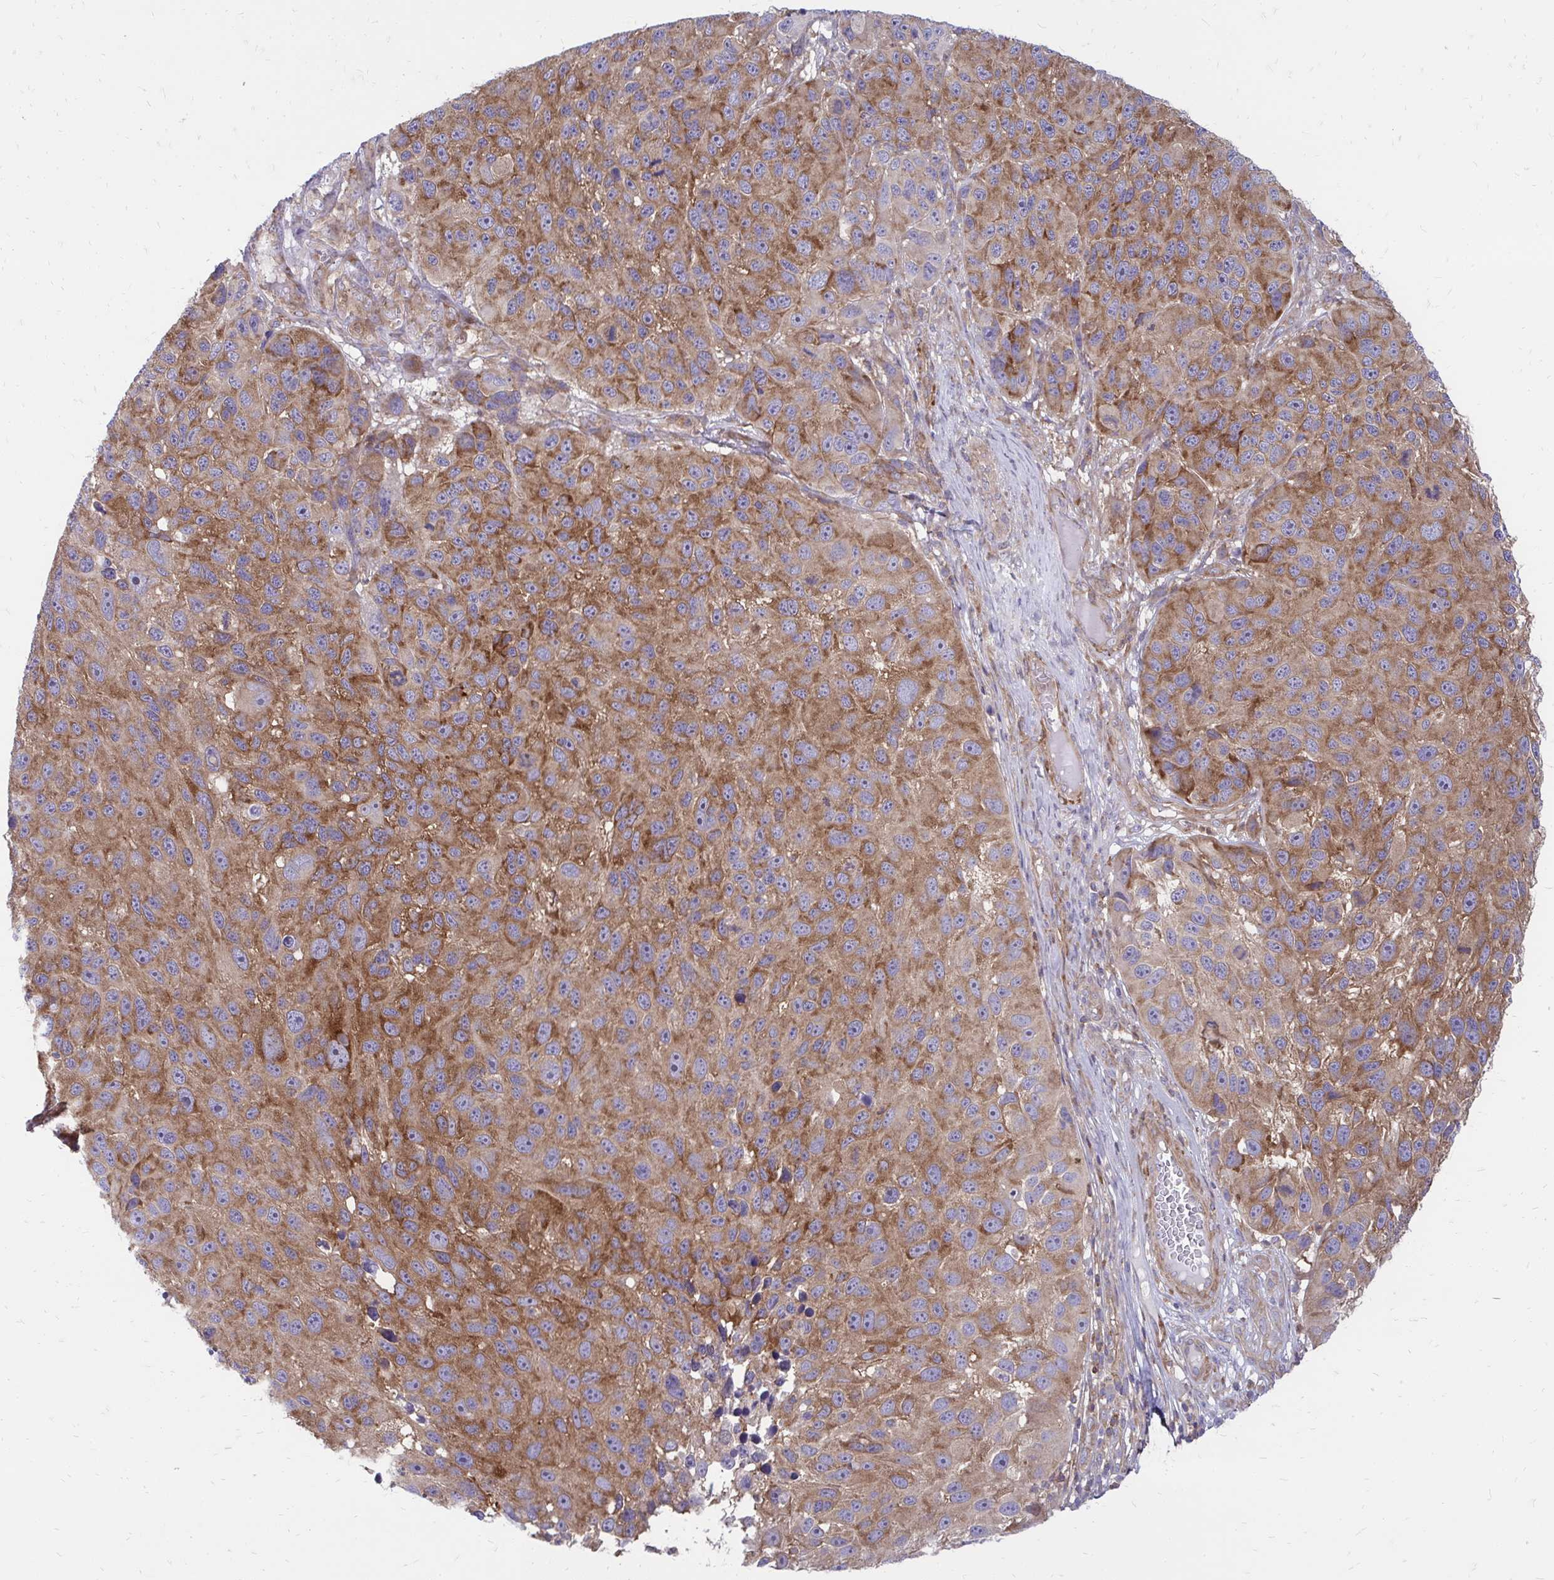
{"staining": {"intensity": "moderate", "quantity": "25%-75%", "location": "cytoplasmic/membranous"}, "tissue": "melanoma", "cell_type": "Tumor cells", "image_type": "cancer", "snomed": [{"axis": "morphology", "description": "Malignant melanoma, NOS"}, {"axis": "topography", "description": "Skin"}], "caption": "There is medium levels of moderate cytoplasmic/membranous staining in tumor cells of malignant melanoma, as demonstrated by immunohistochemical staining (brown color).", "gene": "ASAP1", "patient": {"sex": "male", "age": 53}}